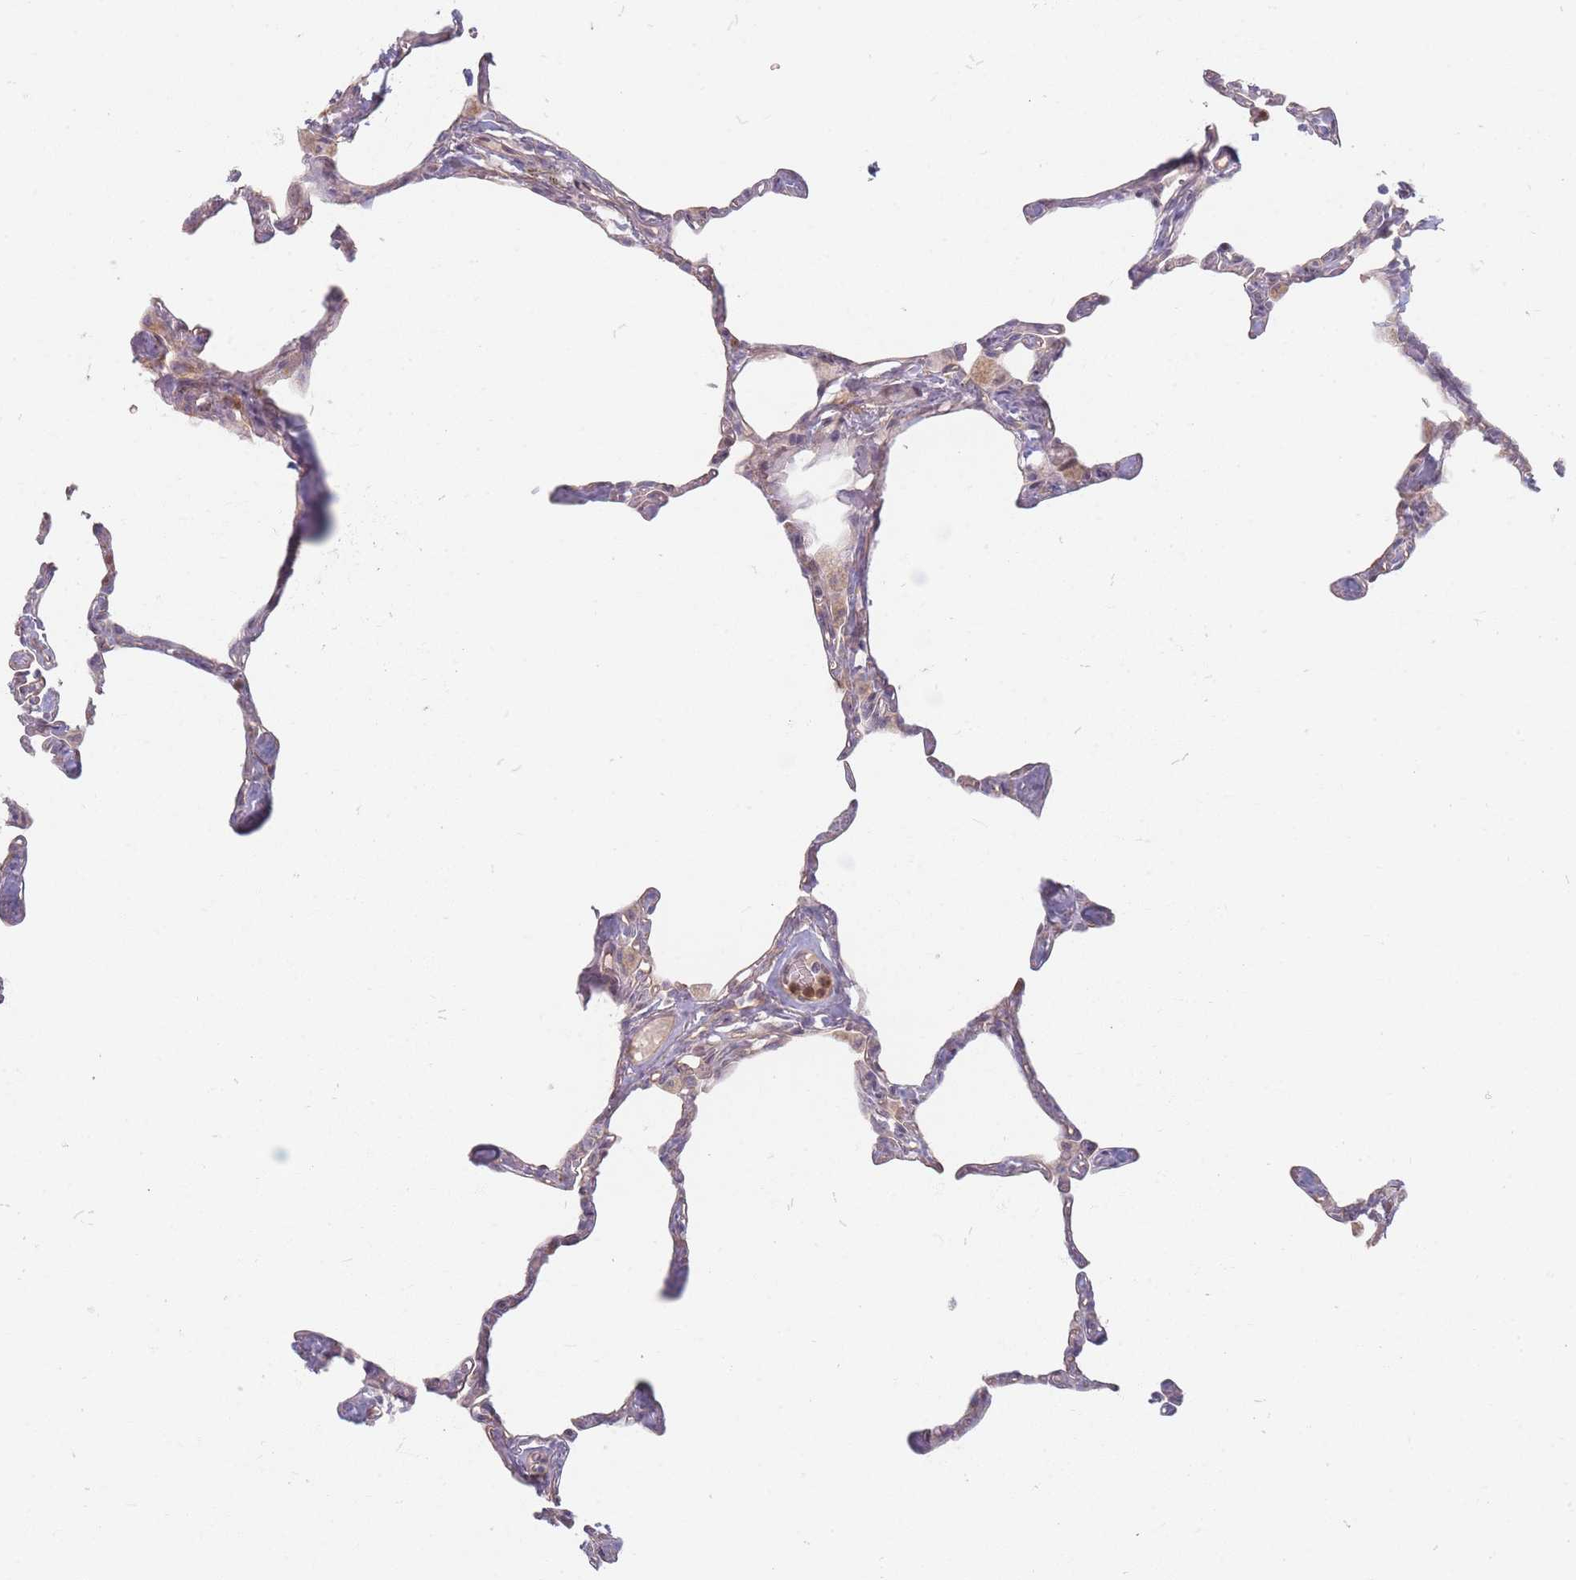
{"staining": {"intensity": "weak", "quantity": "<25%", "location": "cytoplasmic/membranous"}, "tissue": "lung", "cell_type": "Alveolar cells", "image_type": "normal", "snomed": [{"axis": "morphology", "description": "Normal tissue, NOS"}, {"axis": "topography", "description": "Lung"}], "caption": "The histopathology image exhibits no significant staining in alveolar cells of lung. Brightfield microscopy of IHC stained with DAB (brown) and hematoxylin (blue), captured at high magnification.", "gene": "CHCHD7", "patient": {"sex": "male", "age": 65}}